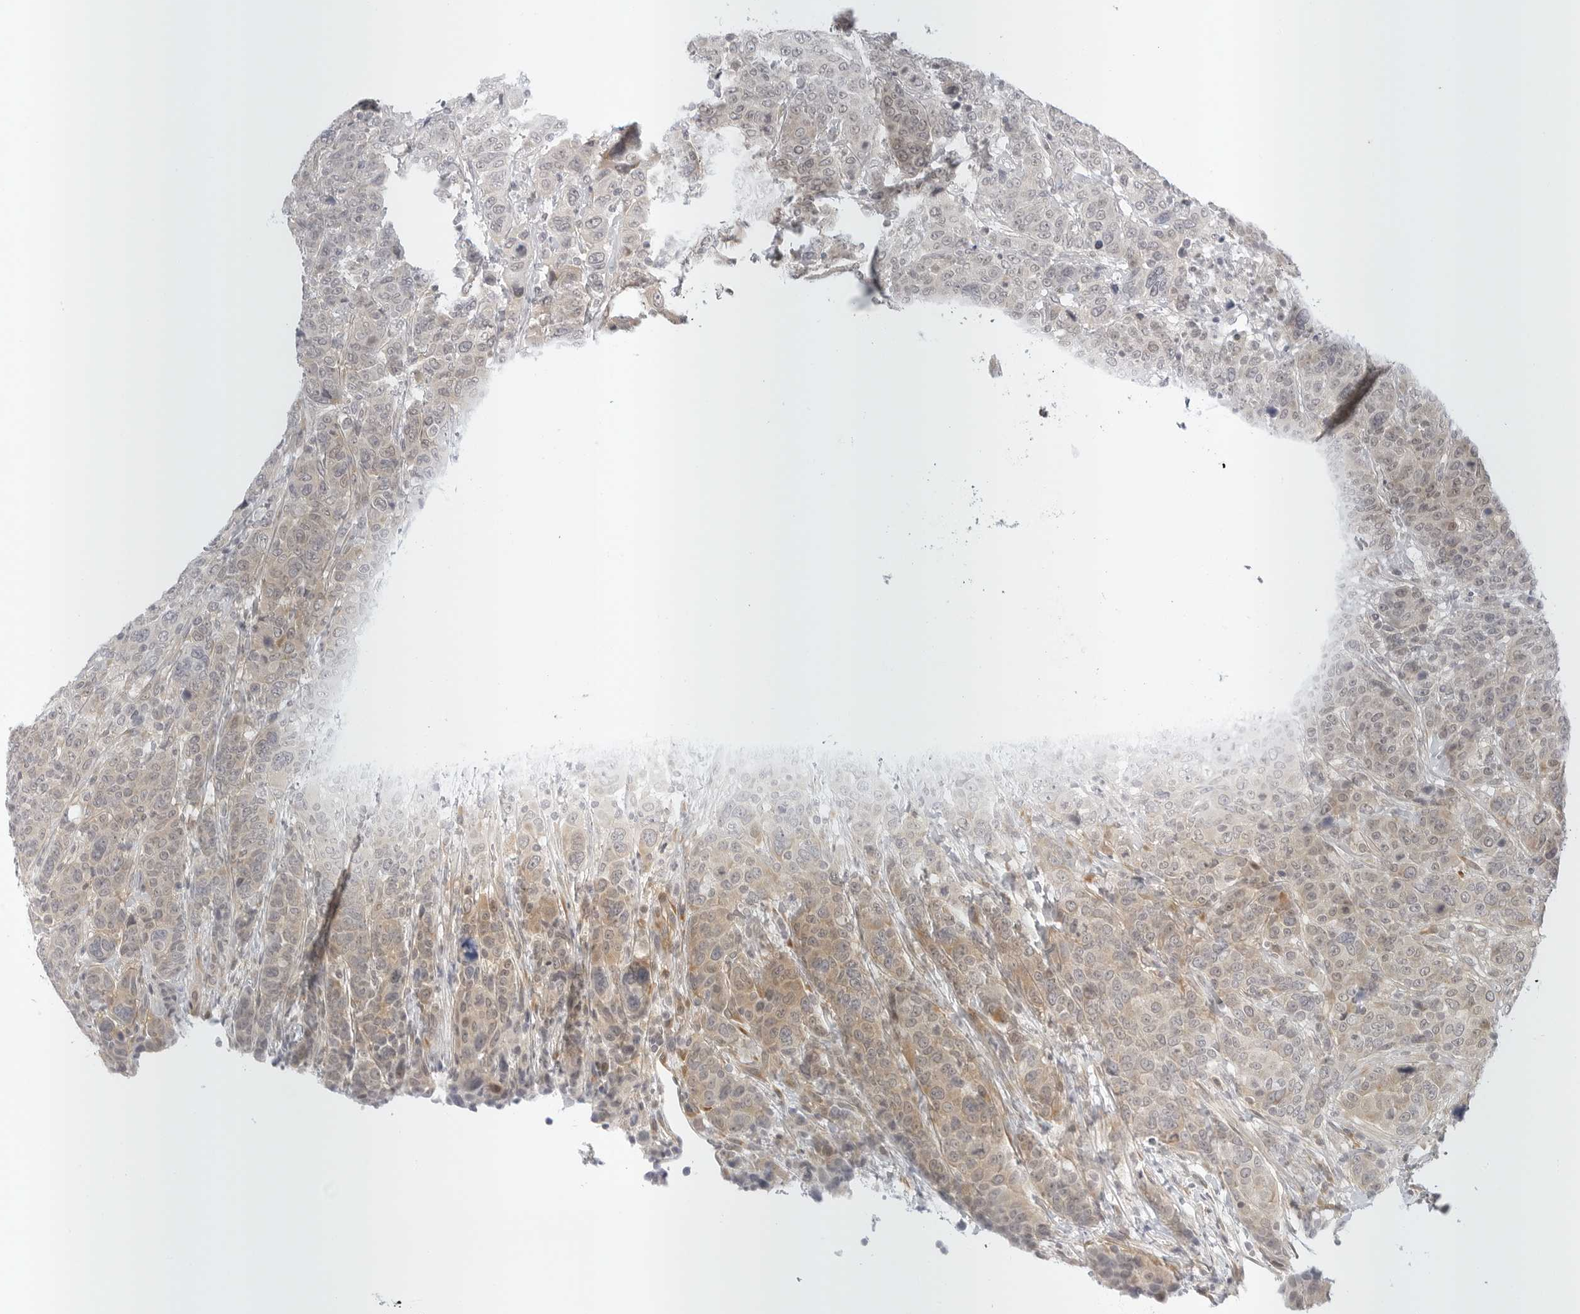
{"staining": {"intensity": "weak", "quantity": "25%-75%", "location": "cytoplasmic/membranous"}, "tissue": "breast cancer", "cell_type": "Tumor cells", "image_type": "cancer", "snomed": [{"axis": "morphology", "description": "Duct carcinoma"}, {"axis": "topography", "description": "Breast"}], "caption": "Human breast cancer stained with a brown dye displays weak cytoplasmic/membranous positive positivity in approximately 25%-75% of tumor cells.", "gene": "TCP1", "patient": {"sex": "female", "age": 37}}